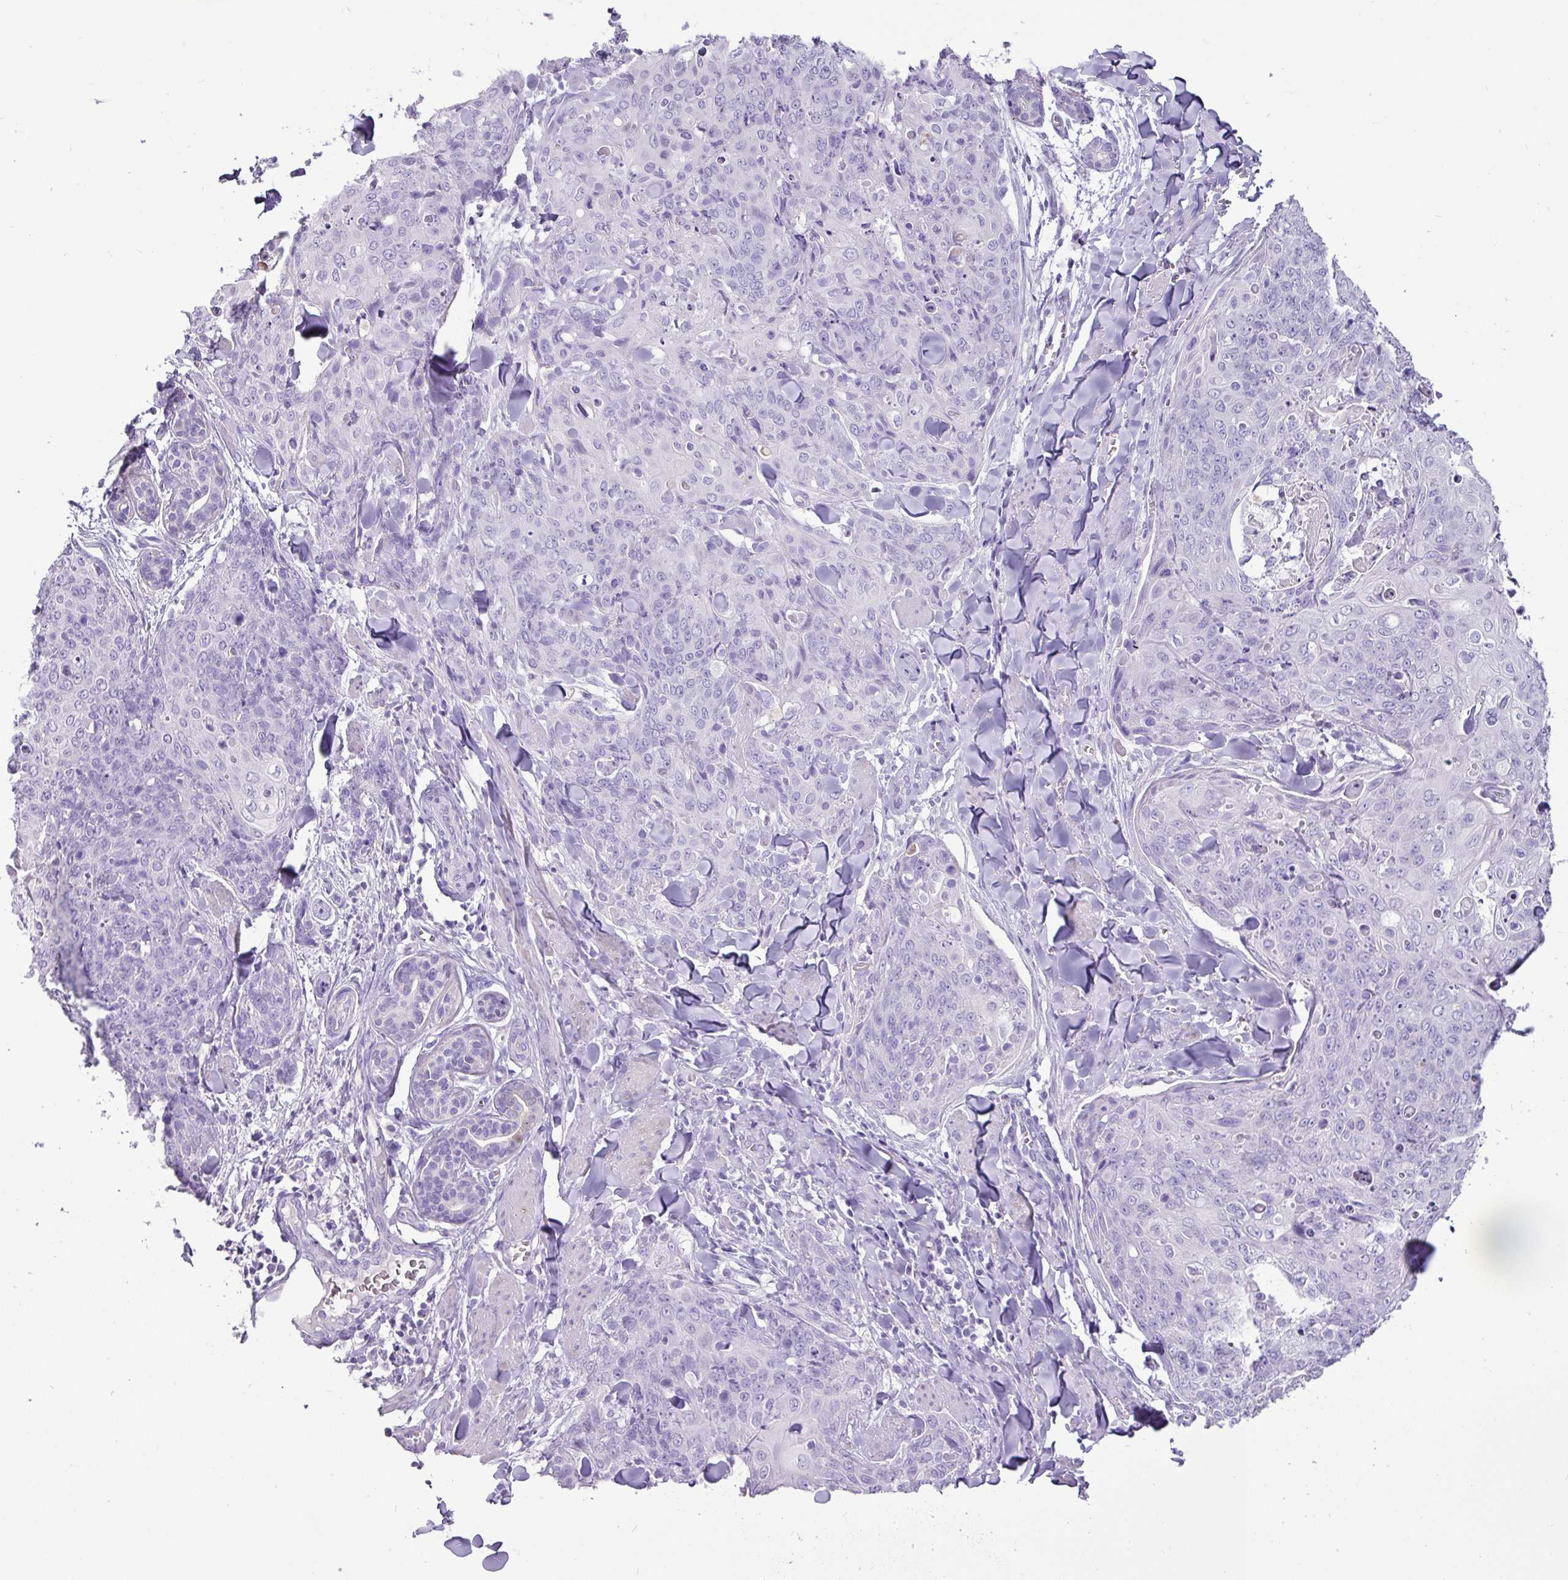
{"staining": {"intensity": "negative", "quantity": "none", "location": "none"}, "tissue": "skin cancer", "cell_type": "Tumor cells", "image_type": "cancer", "snomed": [{"axis": "morphology", "description": "Squamous cell carcinoma, NOS"}, {"axis": "topography", "description": "Skin"}, {"axis": "topography", "description": "Vulva"}], "caption": "Tumor cells are negative for brown protein staining in squamous cell carcinoma (skin).", "gene": "GSTA3", "patient": {"sex": "female", "age": 85}}